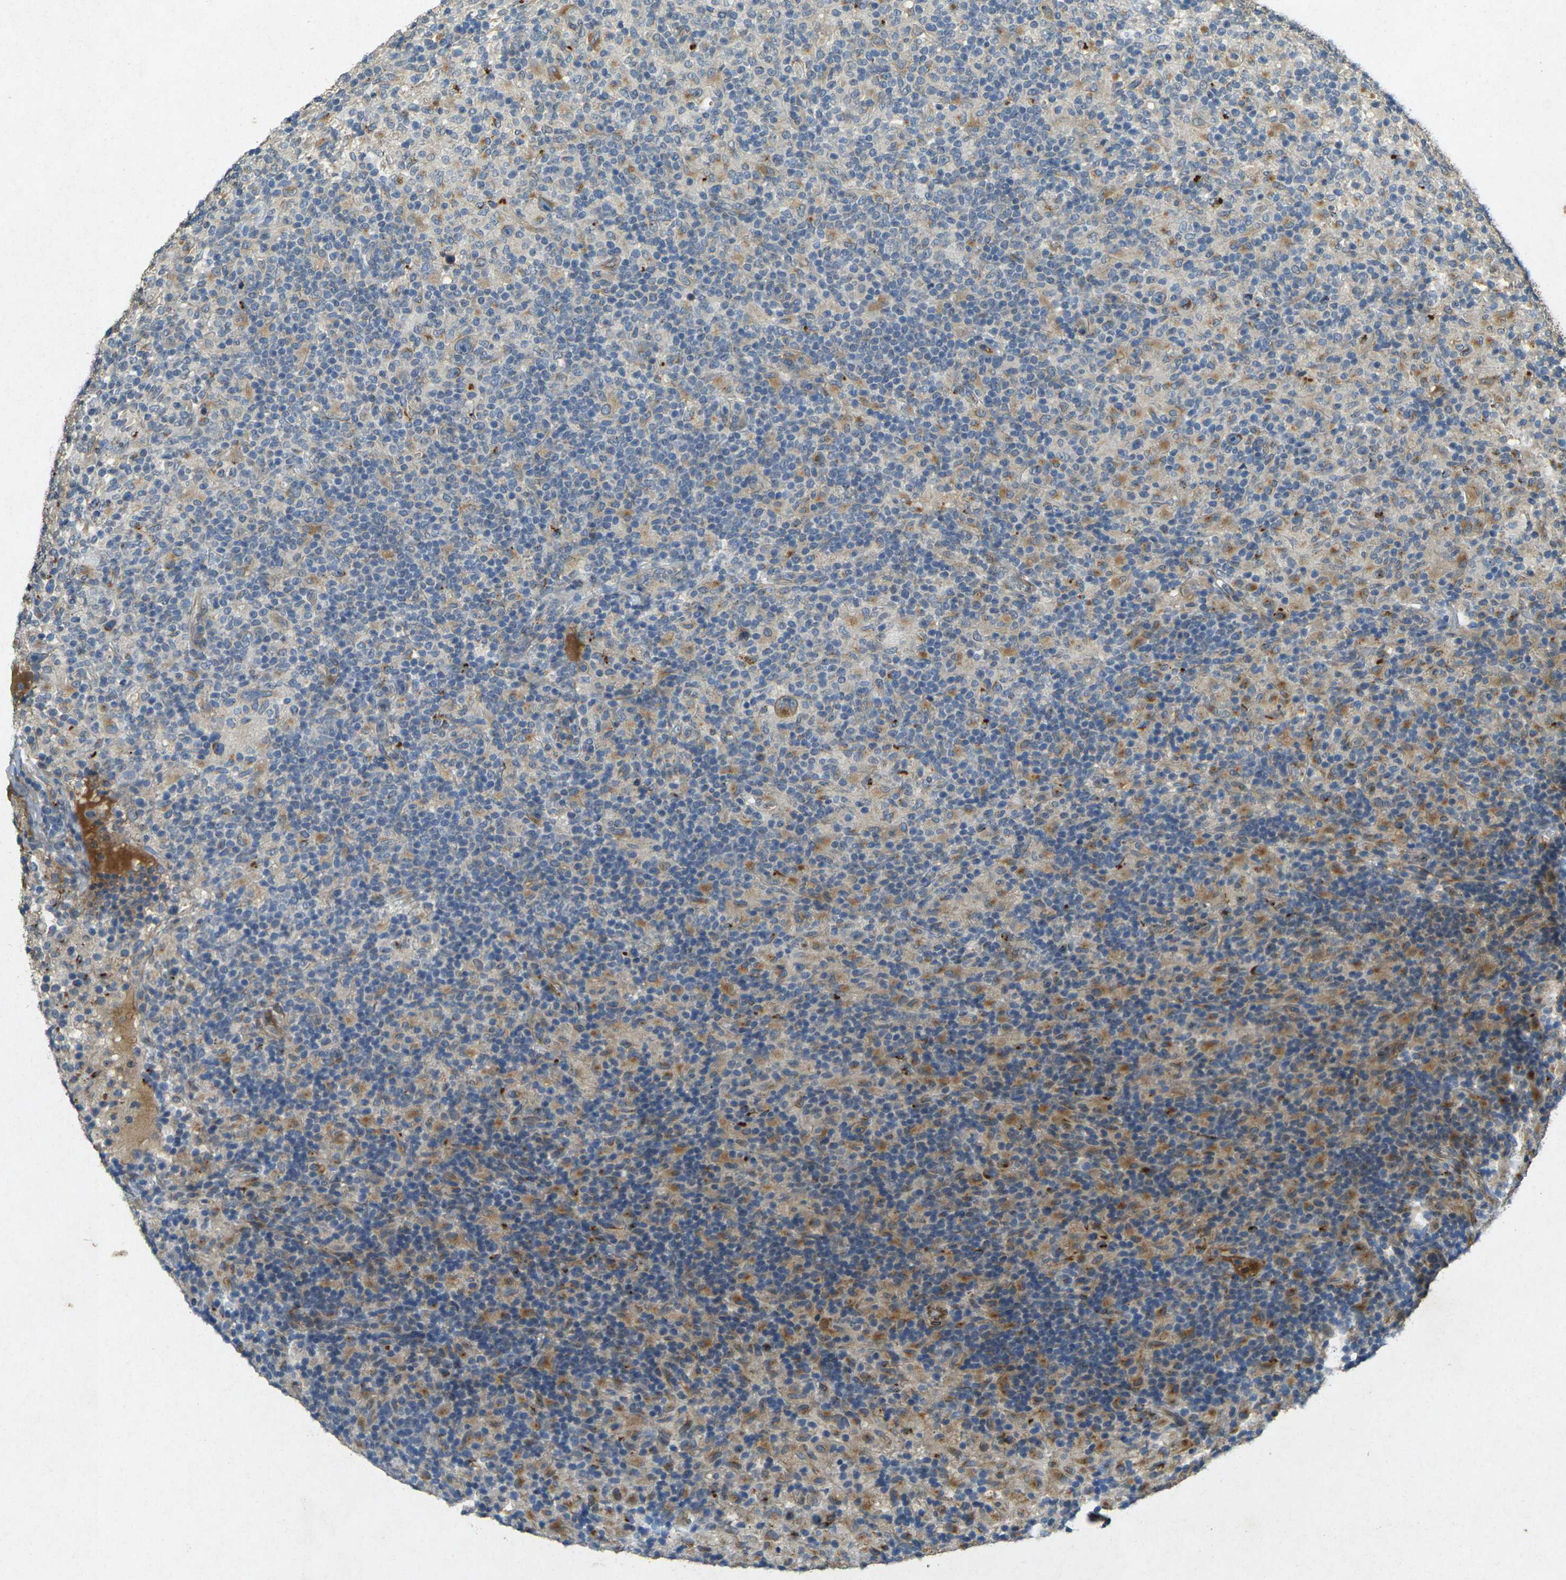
{"staining": {"intensity": "moderate", "quantity": "<25%", "location": "cytoplasmic/membranous"}, "tissue": "lymphoma", "cell_type": "Tumor cells", "image_type": "cancer", "snomed": [{"axis": "morphology", "description": "Hodgkin's disease, NOS"}, {"axis": "topography", "description": "Lymph node"}], "caption": "Human lymphoma stained for a protein (brown) exhibits moderate cytoplasmic/membranous positive positivity in about <25% of tumor cells.", "gene": "RGMA", "patient": {"sex": "male", "age": 70}}